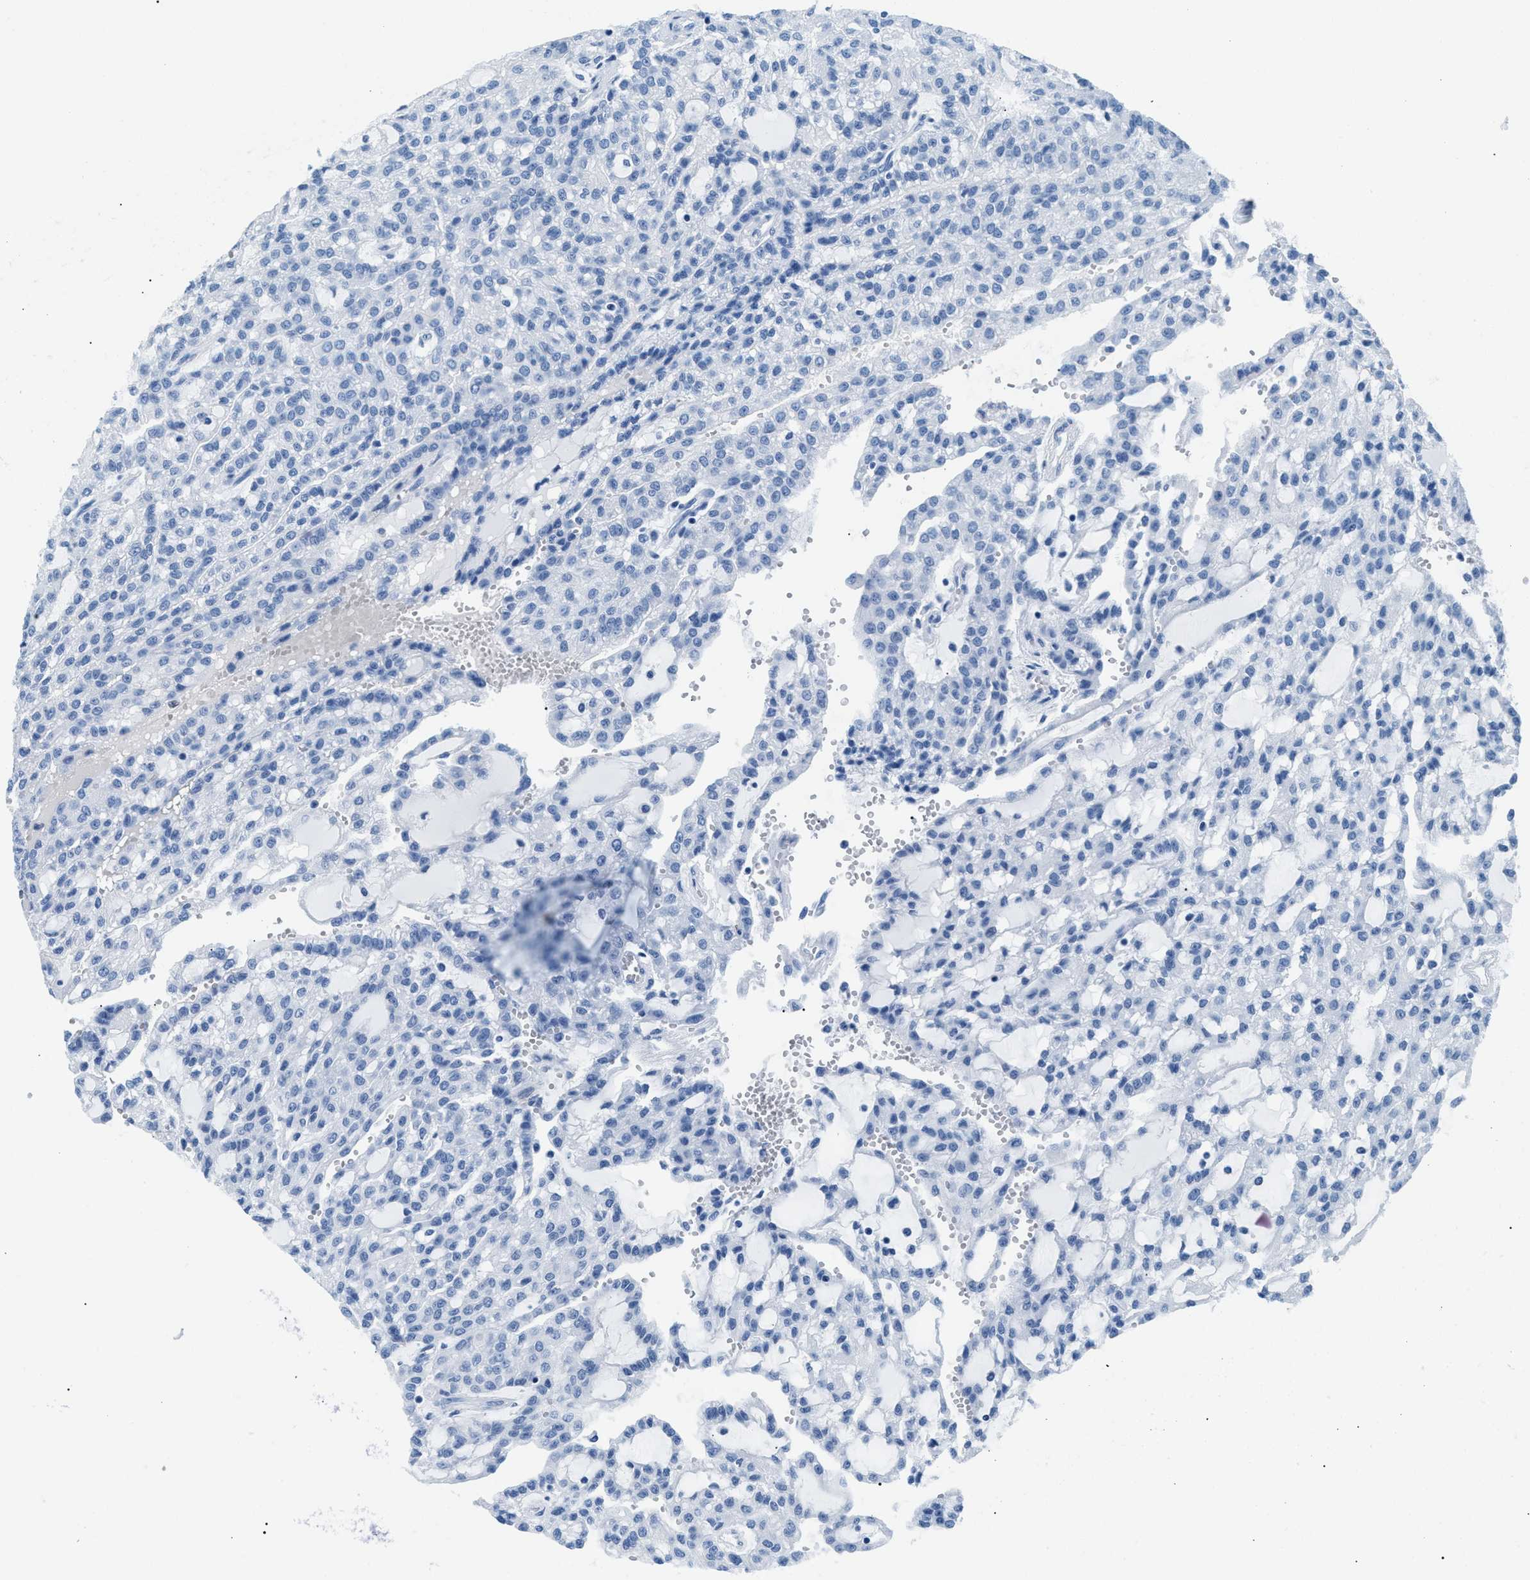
{"staining": {"intensity": "negative", "quantity": "none", "location": "none"}, "tissue": "renal cancer", "cell_type": "Tumor cells", "image_type": "cancer", "snomed": [{"axis": "morphology", "description": "Adenocarcinoma, NOS"}, {"axis": "topography", "description": "Kidney"}], "caption": "The image shows no significant expression in tumor cells of renal cancer.", "gene": "CPS1", "patient": {"sex": "male", "age": 63}}